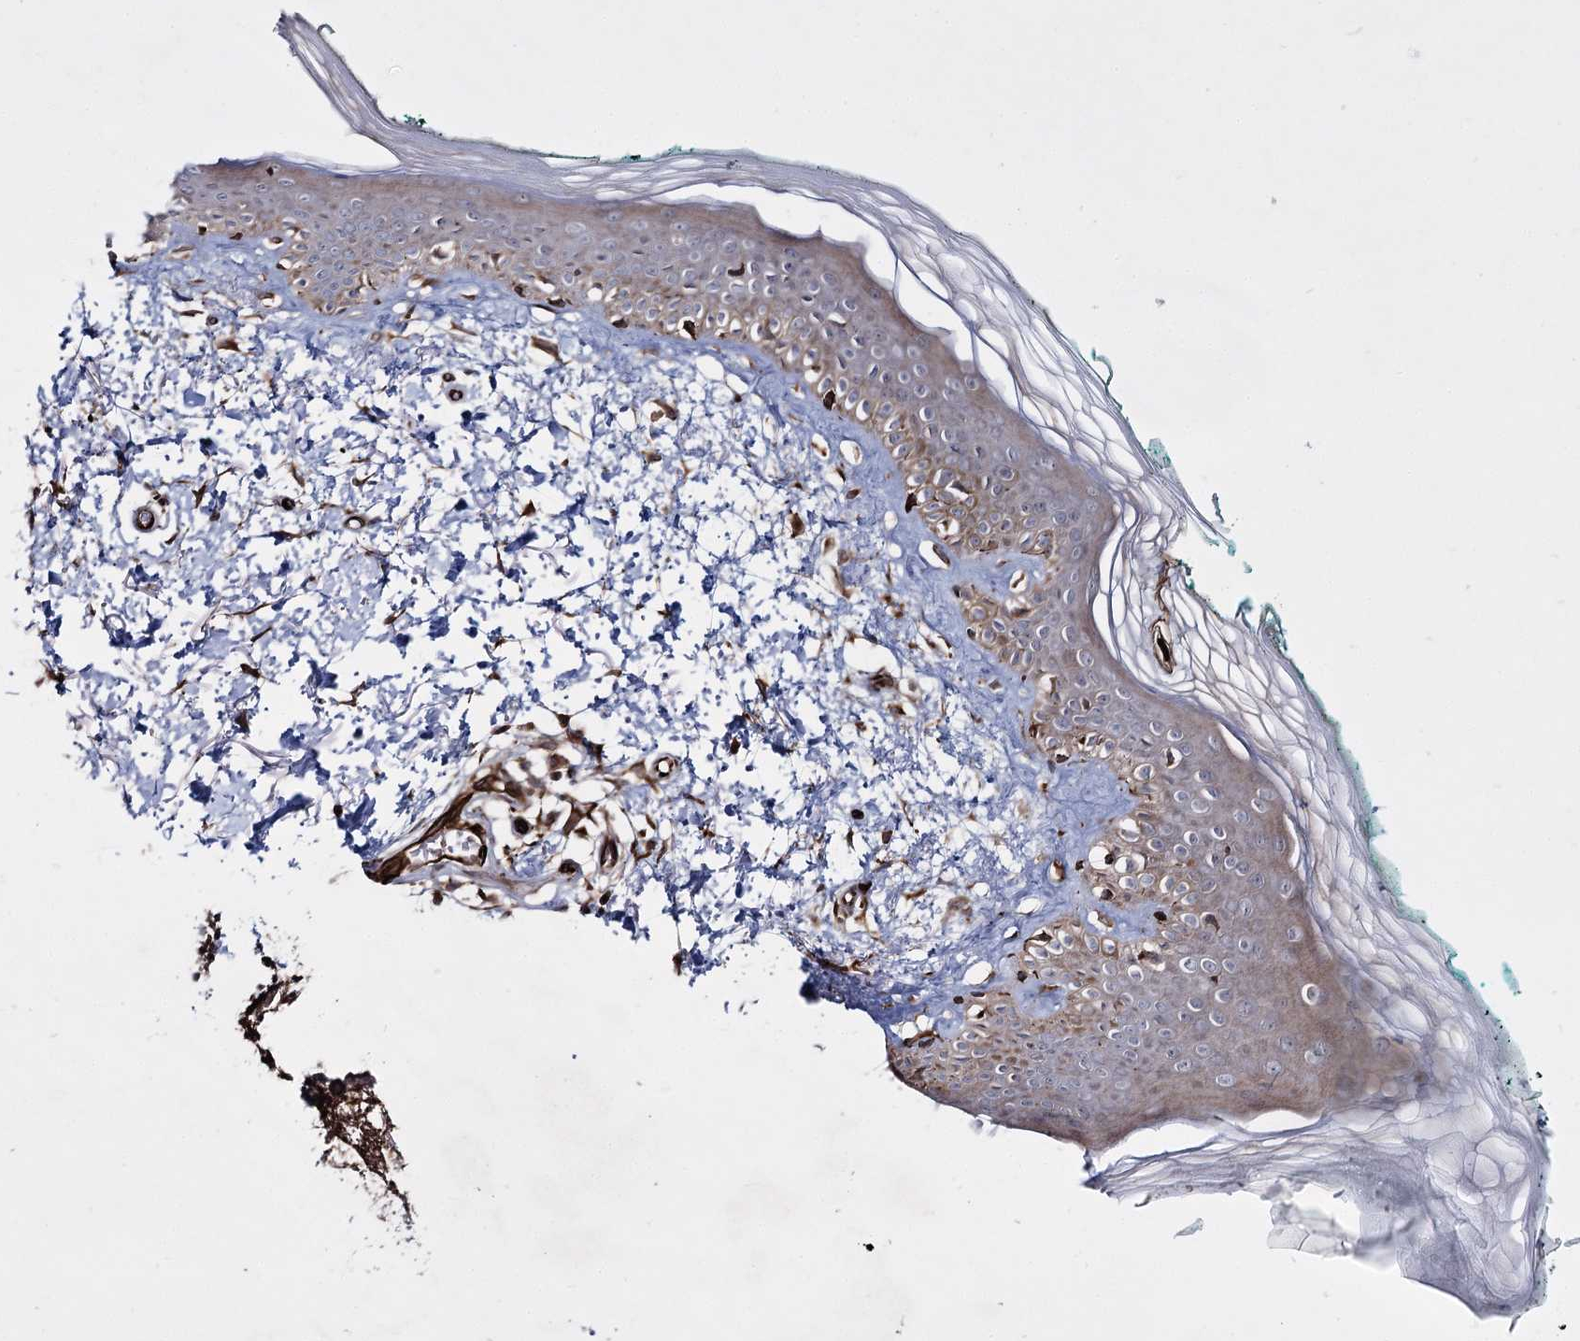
{"staining": {"intensity": "strong", "quantity": ">75%", "location": "cytoplasmic/membranous"}, "tissue": "skin", "cell_type": "Fibroblasts", "image_type": "normal", "snomed": [{"axis": "morphology", "description": "Normal tissue, NOS"}, {"axis": "topography", "description": "Skin"}], "caption": "Skin stained with immunohistochemistry reveals strong cytoplasmic/membranous positivity in approximately >75% of fibroblasts.", "gene": "HECTD2", "patient": {"sex": "male", "age": 62}}